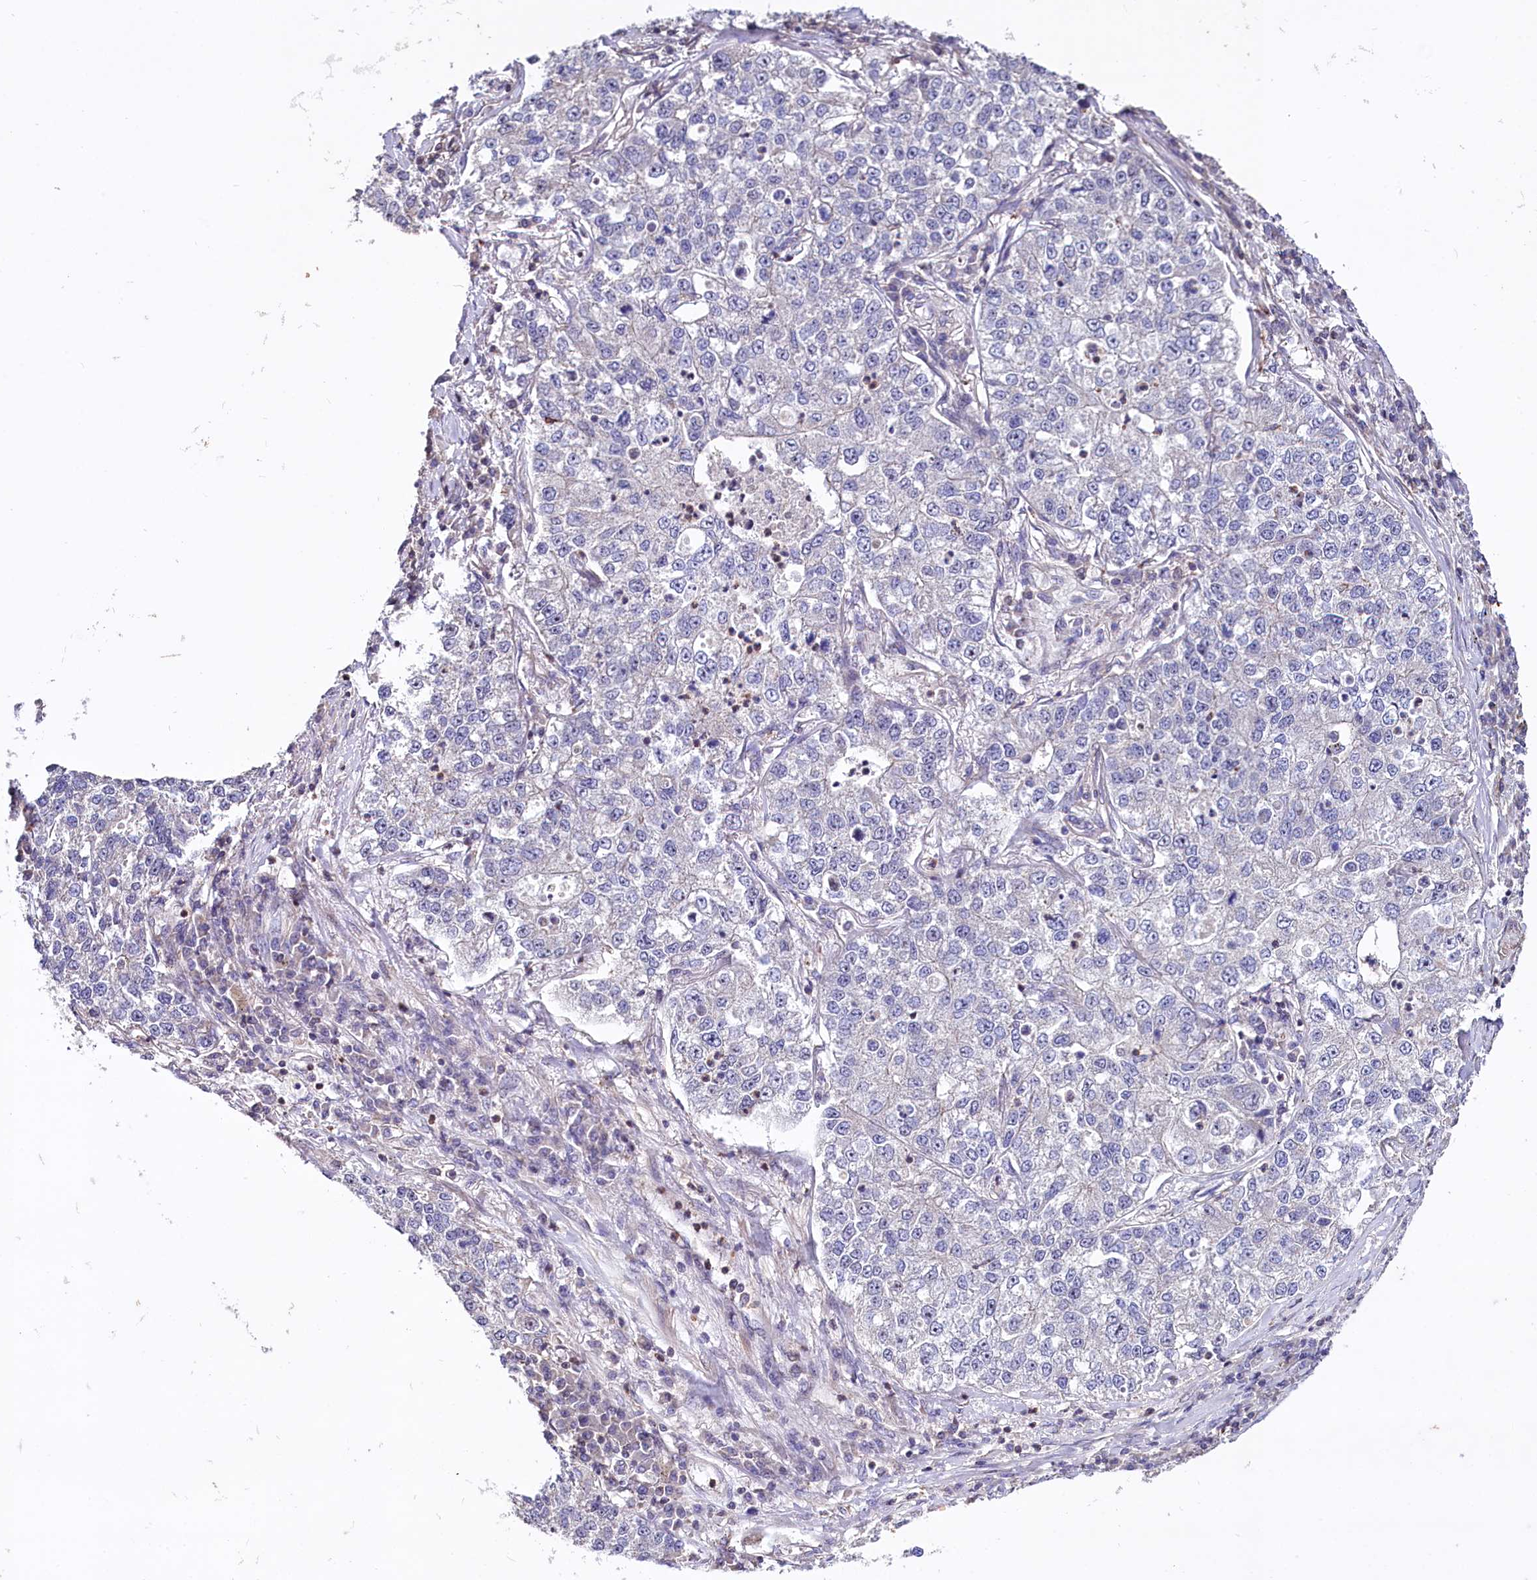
{"staining": {"intensity": "negative", "quantity": "none", "location": "none"}, "tissue": "lung cancer", "cell_type": "Tumor cells", "image_type": "cancer", "snomed": [{"axis": "morphology", "description": "Adenocarcinoma, NOS"}, {"axis": "topography", "description": "Lung"}], "caption": "Immunohistochemical staining of lung adenocarcinoma demonstrates no significant staining in tumor cells.", "gene": "RPUSD3", "patient": {"sex": "male", "age": 49}}